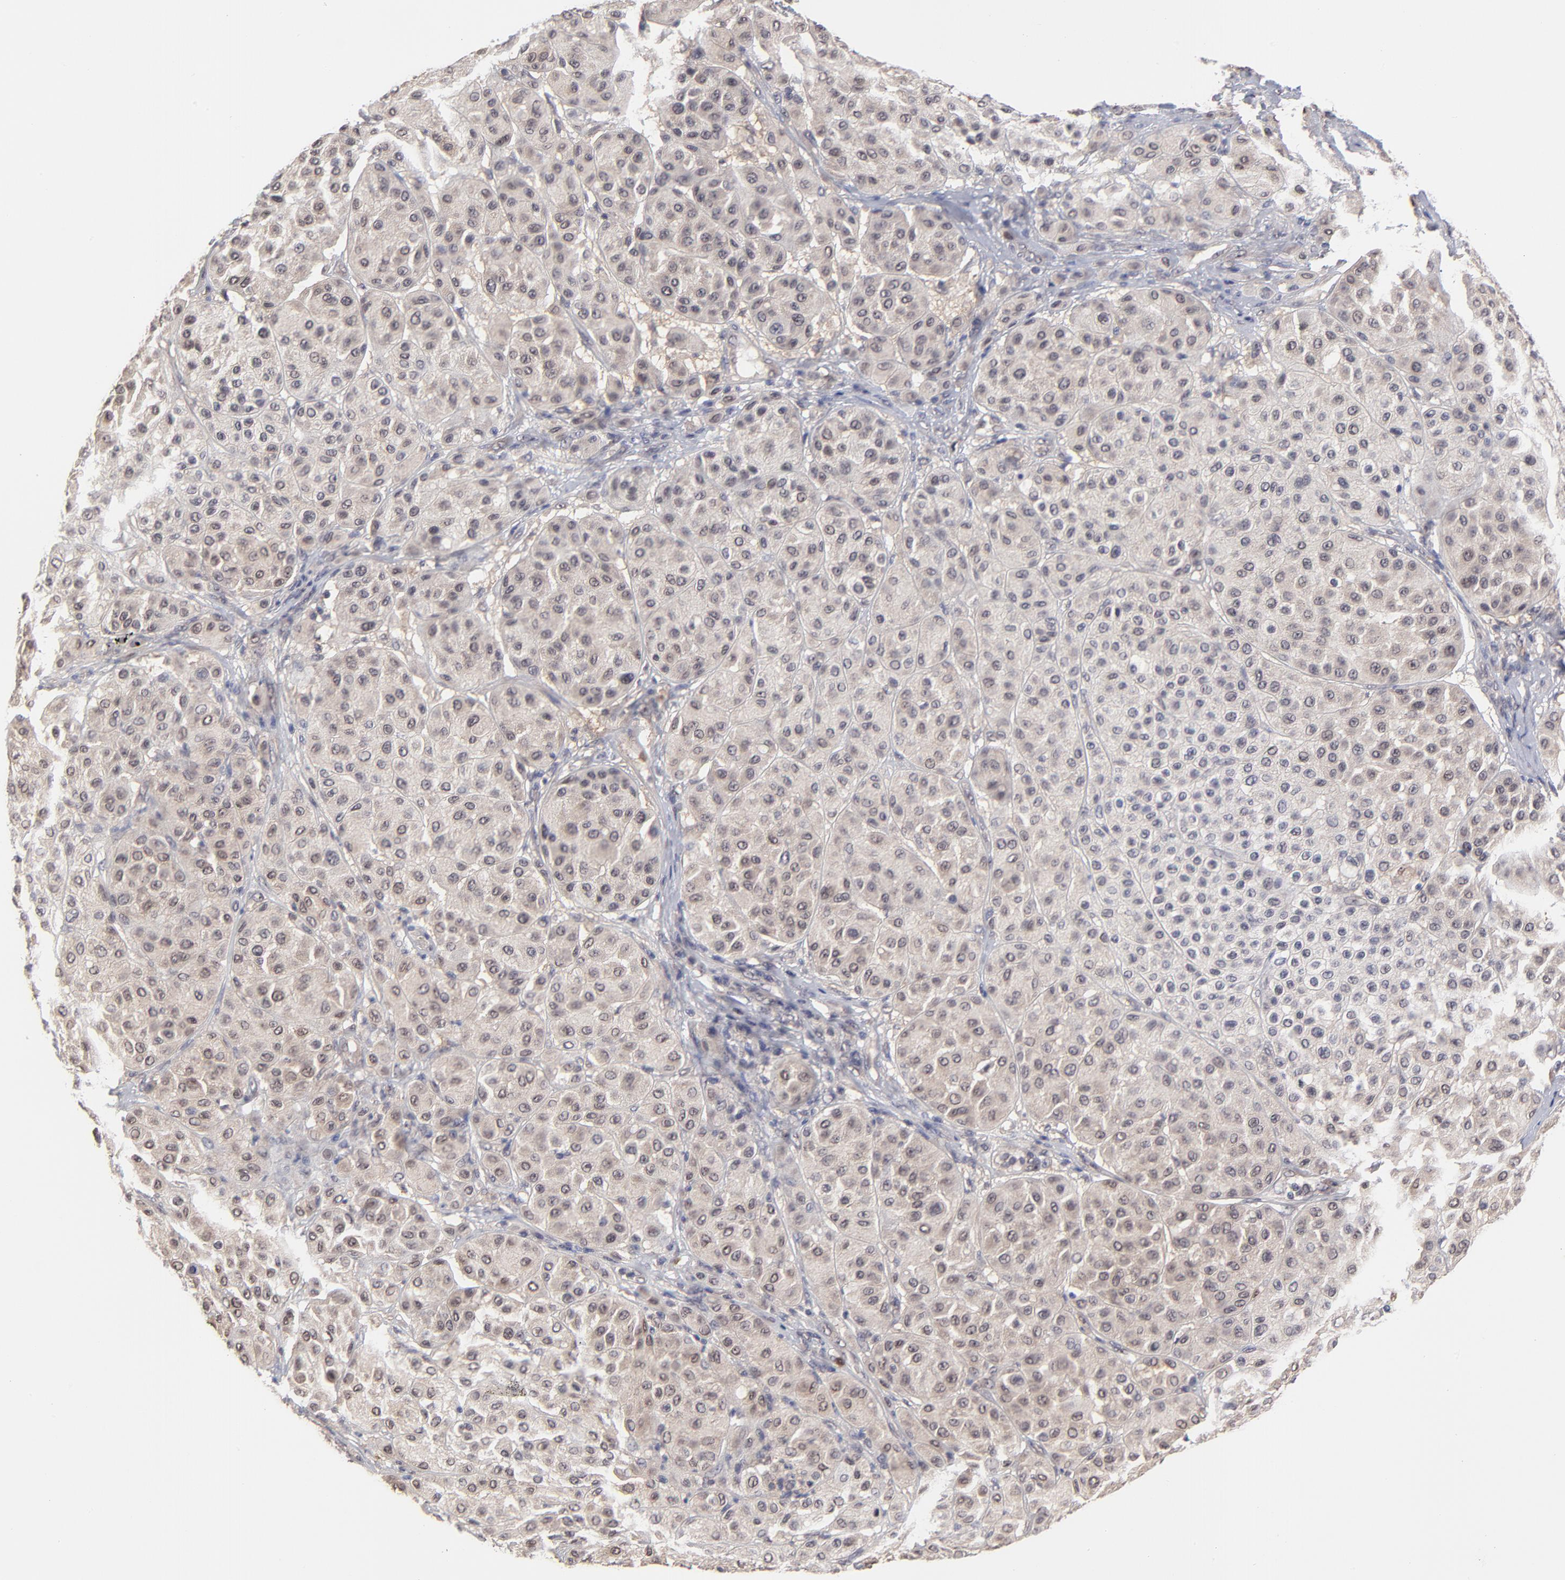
{"staining": {"intensity": "weak", "quantity": "<25%", "location": "cytoplasmic/membranous,nuclear"}, "tissue": "melanoma", "cell_type": "Tumor cells", "image_type": "cancer", "snomed": [{"axis": "morphology", "description": "Normal tissue, NOS"}, {"axis": "morphology", "description": "Malignant melanoma, Metastatic site"}, {"axis": "topography", "description": "Skin"}], "caption": "DAB (3,3'-diaminobenzidine) immunohistochemical staining of melanoma shows no significant expression in tumor cells.", "gene": "UBE2E3", "patient": {"sex": "male", "age": 41}}